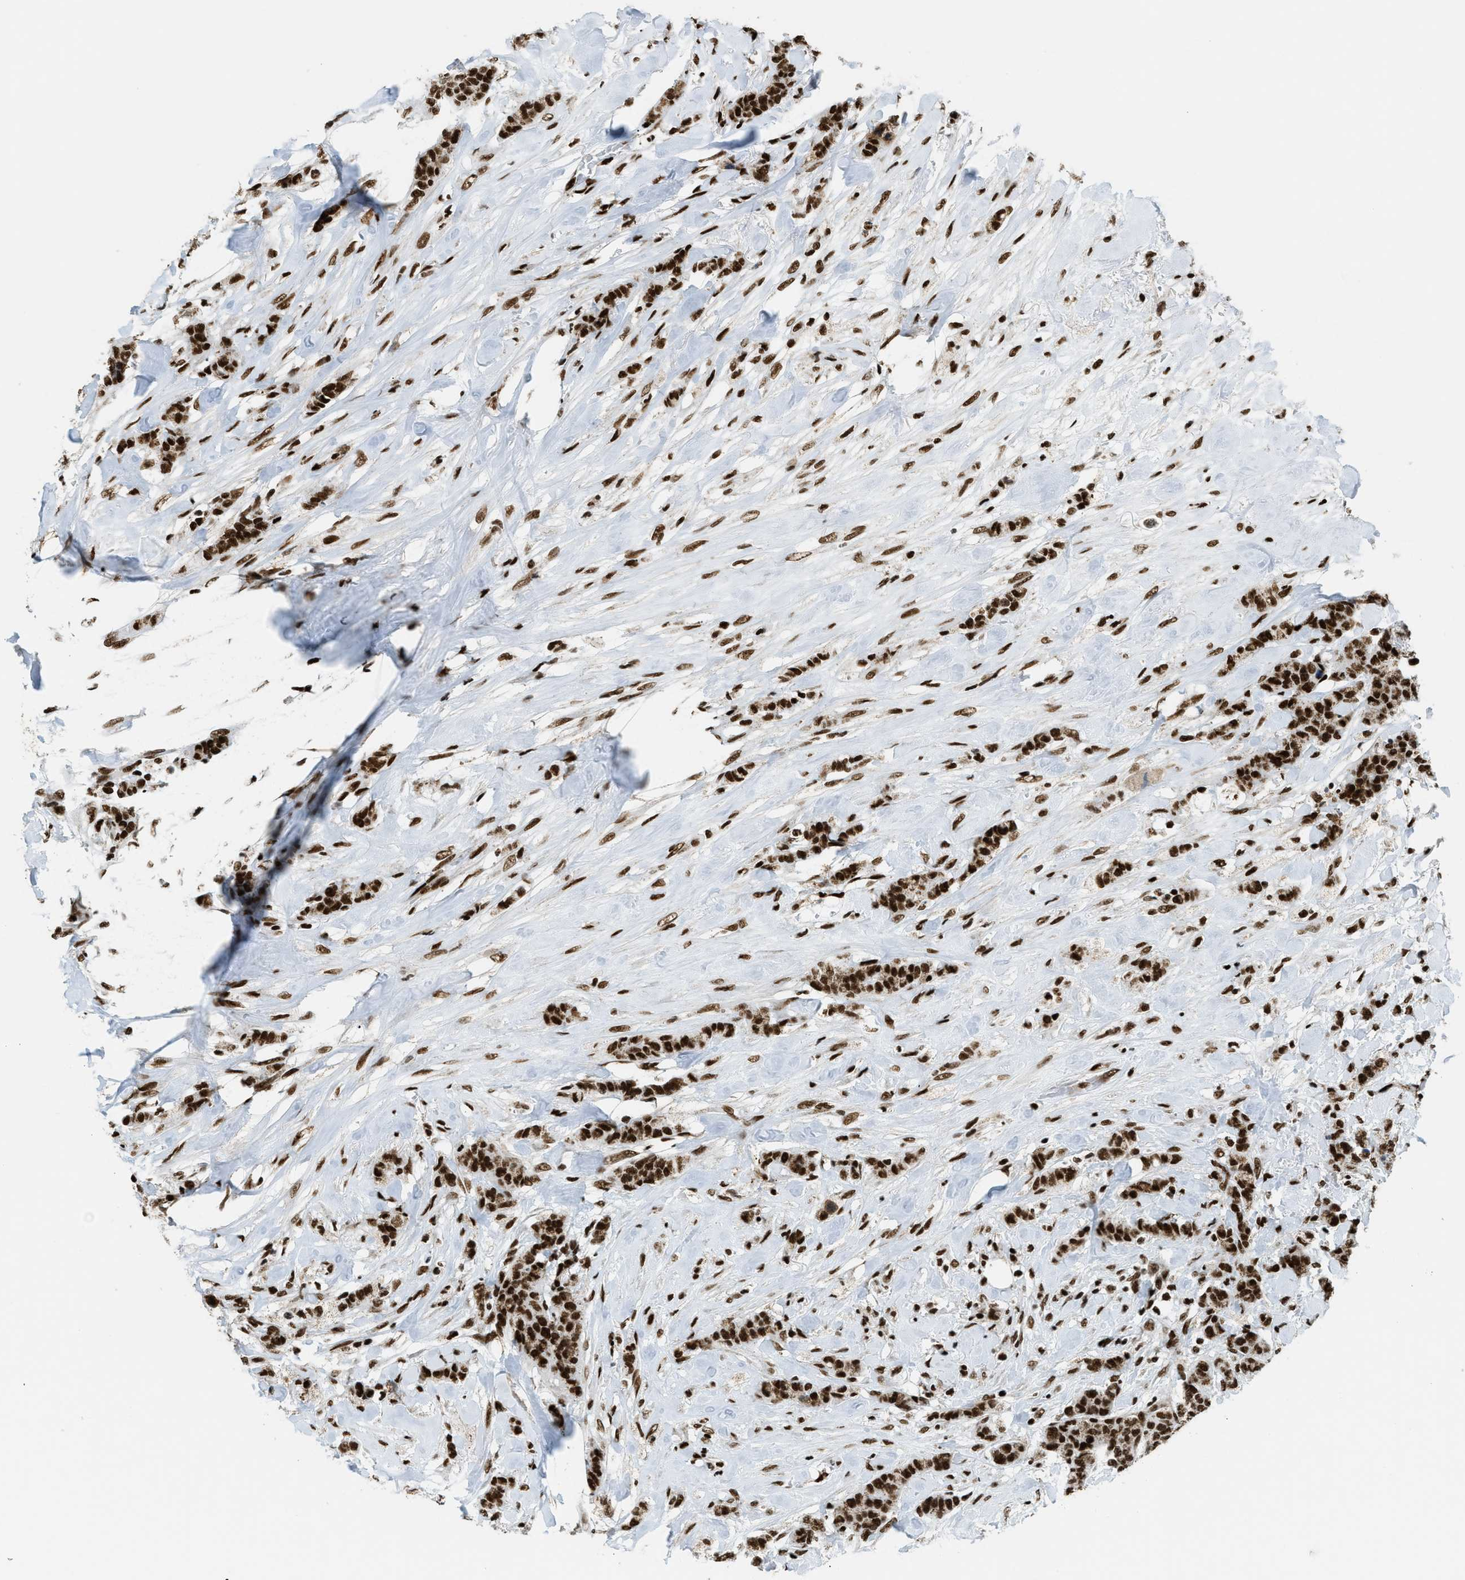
{"staining": {"intensity": "strong", "quantity": ">75%", "location": "cytoplasmic/membranous,nuclear"}, "tissue": "breast cancer", "cell_type": "Tumor cells", "image_type": "cancer", "snomed": [{"axis": "morphology", "description": "Normal tissue, NOS"}, {"axis": "morphology", "description": "Duct carcinoma"}, {"axis": "topography", "description": "Breast"}], "caption": "Strong cytoplasmic/membranous and nuclear protein staining is appreciated in about >75% of tumor cells in breast cancer (infiltrating ductal carcinoma).", "gene": "GABPB1", "patient": {"sex": "female", "age": 40}}